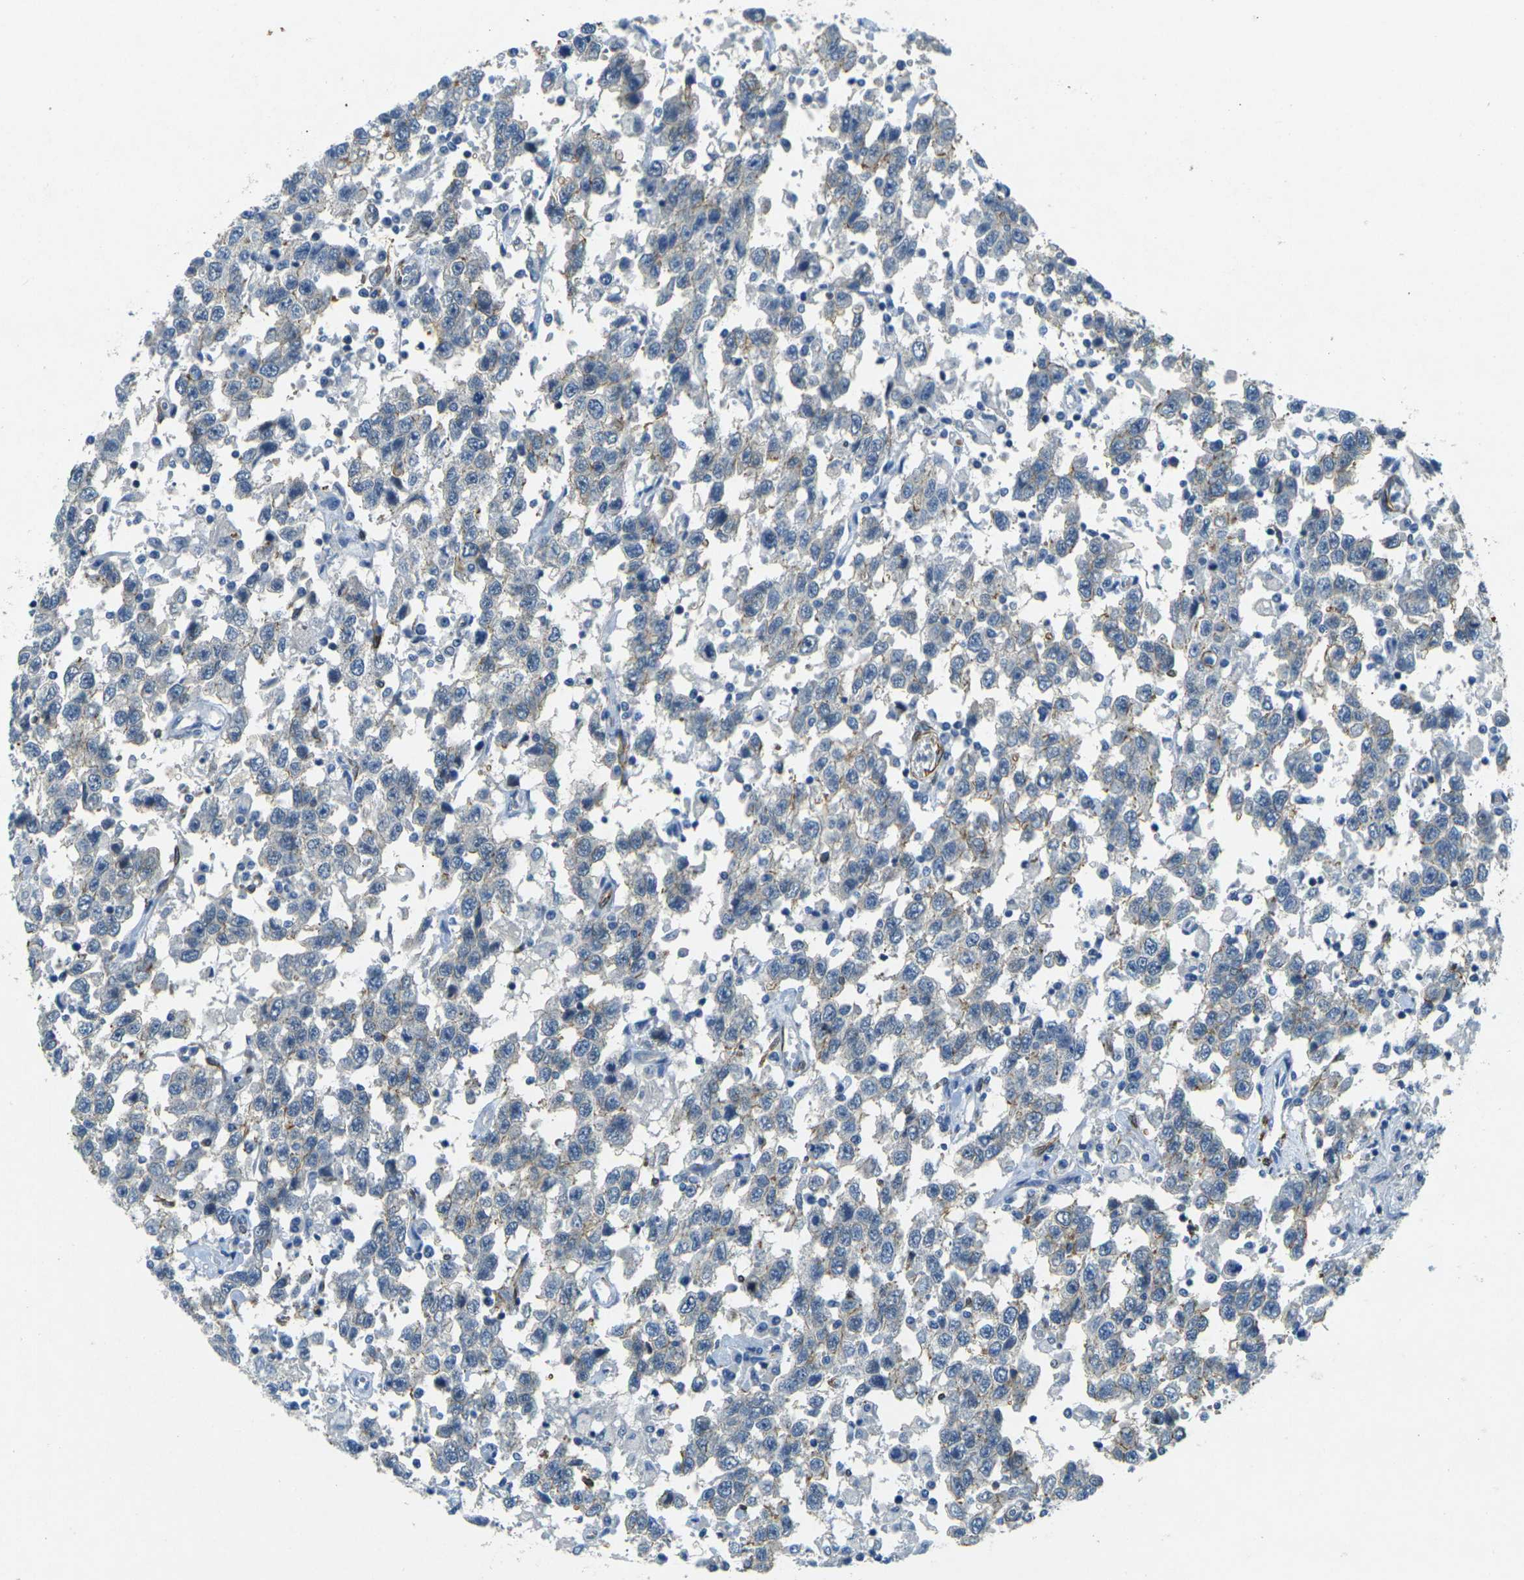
{"staining": {"intensity": "negative", "quantity": "none", "location": "none"}, "tissue": "testis cancer", "cell_type": "Tumor cells", "image_type": "cancer", "snomed": [{"axis": "morphology", "description": "Seminoma, NOS"}, {"axis": "topography", "description": "Testis"}], "caption": "IHC histopathology image of human testis cancer stained for a protein (brown), which shows no staining in tumor cells.", "gene": "EPHA7", "patient": {"sex": "male", "age": 41}}